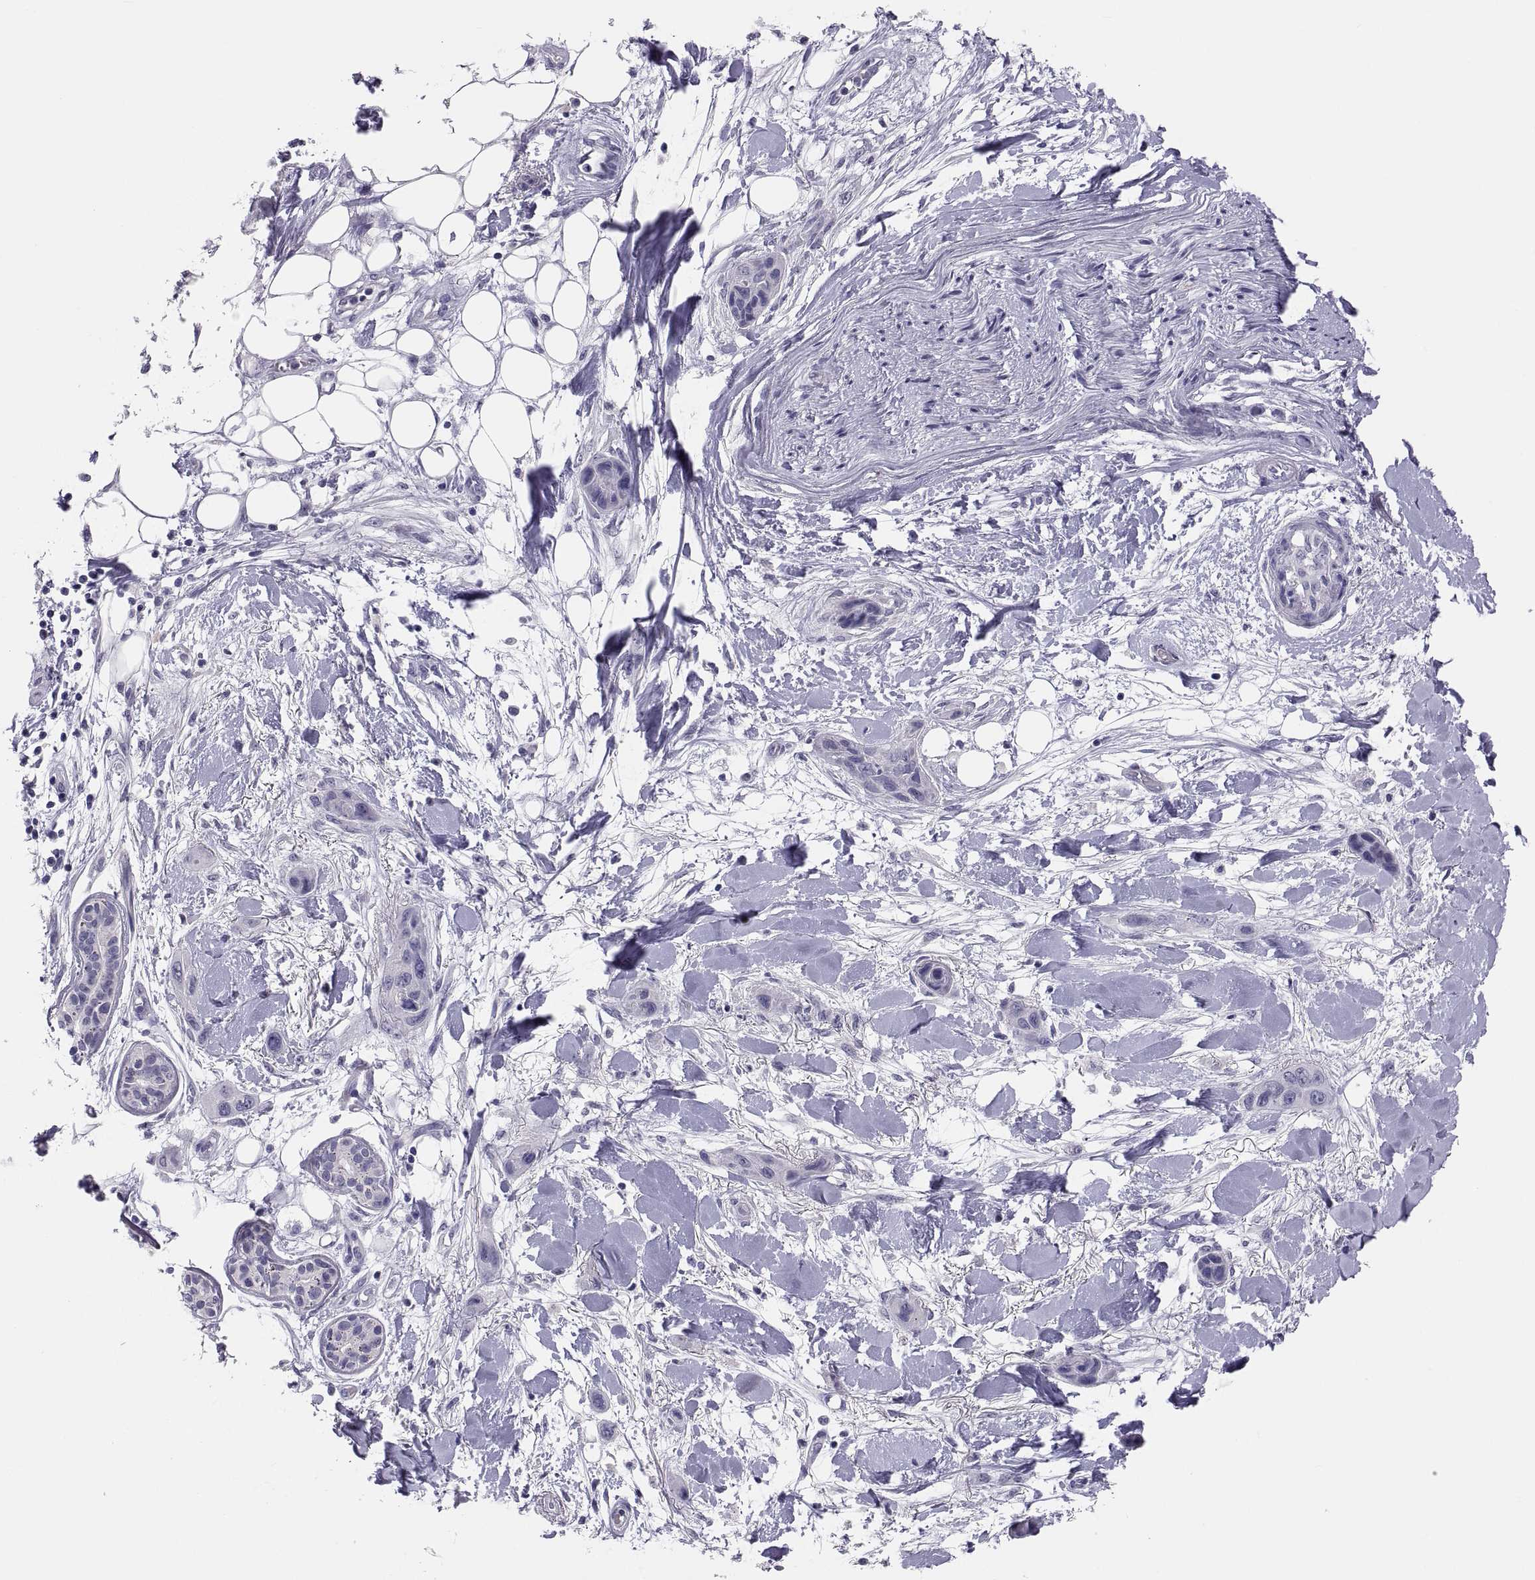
{"staining": {"intensity": "negative", "quantity": "none", "location": "none"}, "tissue": "skin cancer", "cell_type": "Tumor cells", "image_type": "cancer", "snomed": [{"axis": "morphology", "description": "Squamous cell carcinoma, NOS"}, {"axis": "topography", "description": "Skin"}], "caption": "Skin squamous cell carcinoma was stained to show a protein in brown. There is no significant positivity in tumor cells. The staining is performed using DAB brown chromogen with nuclei counter-stained in using hematoxylin.", "gene": "STRC", "patient": {"sex": "male", "age": 79}}